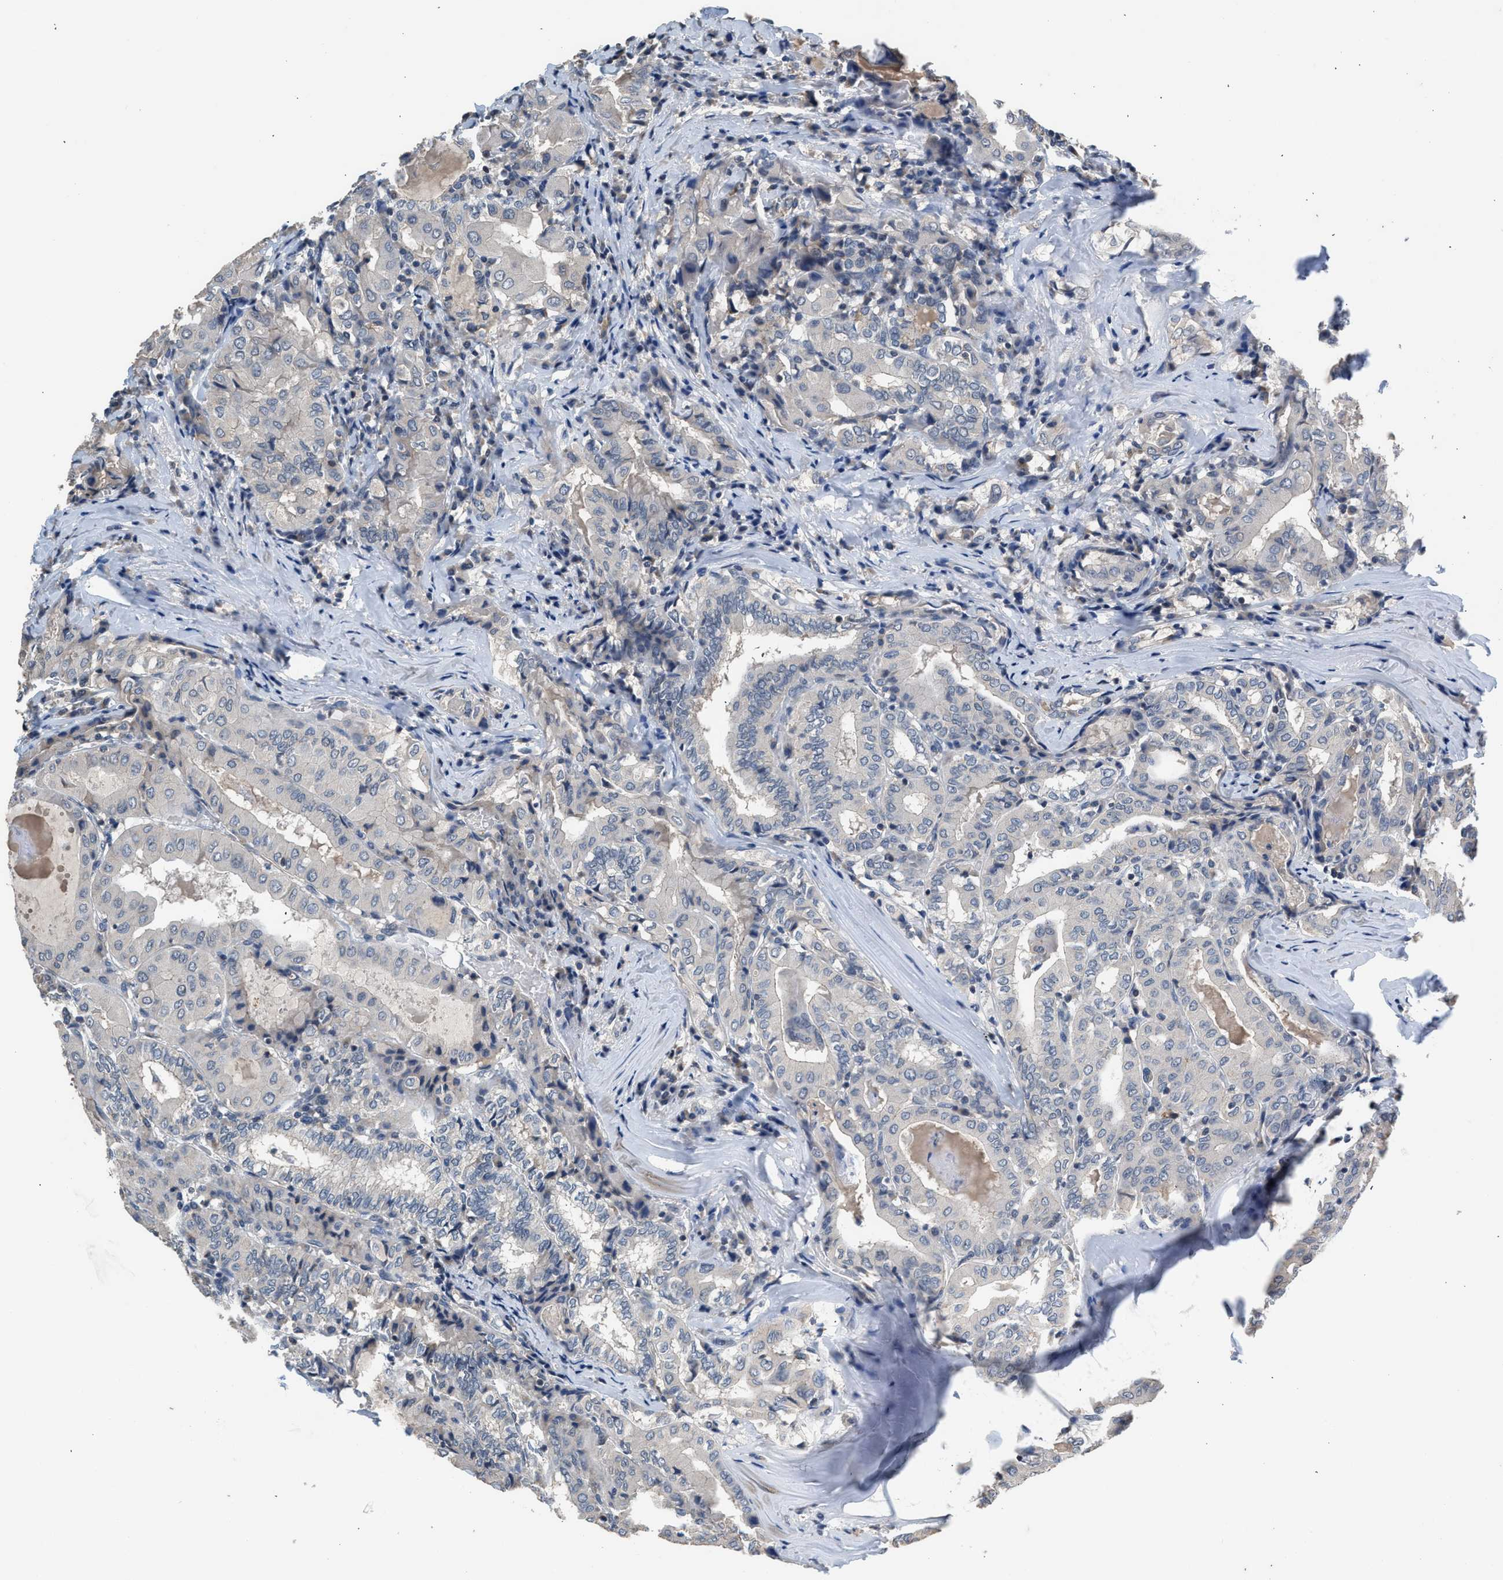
{"staining": {"intensity": "weak", "quantity": "<25%", "location": "cytoplasmic/membranous"}, "tissue": "thyroid cancer", "cell_type": "Tumor cells", "image_type": "cancer", "snomed": [{"axis": "morphology", "description": "Papillary adenocarcinoma, NOS"}, {"axis": "topography", "description": "Thyroid gland"}], "caption": "This is a histopathology image of IHC staining of thyroid cancer, which shows no staining in tumor cells. (Brightfield microscopy of DAB IHC at high magnification).", "gene": "CSF3R", "patient": {"sex": "female", "age": 42}}